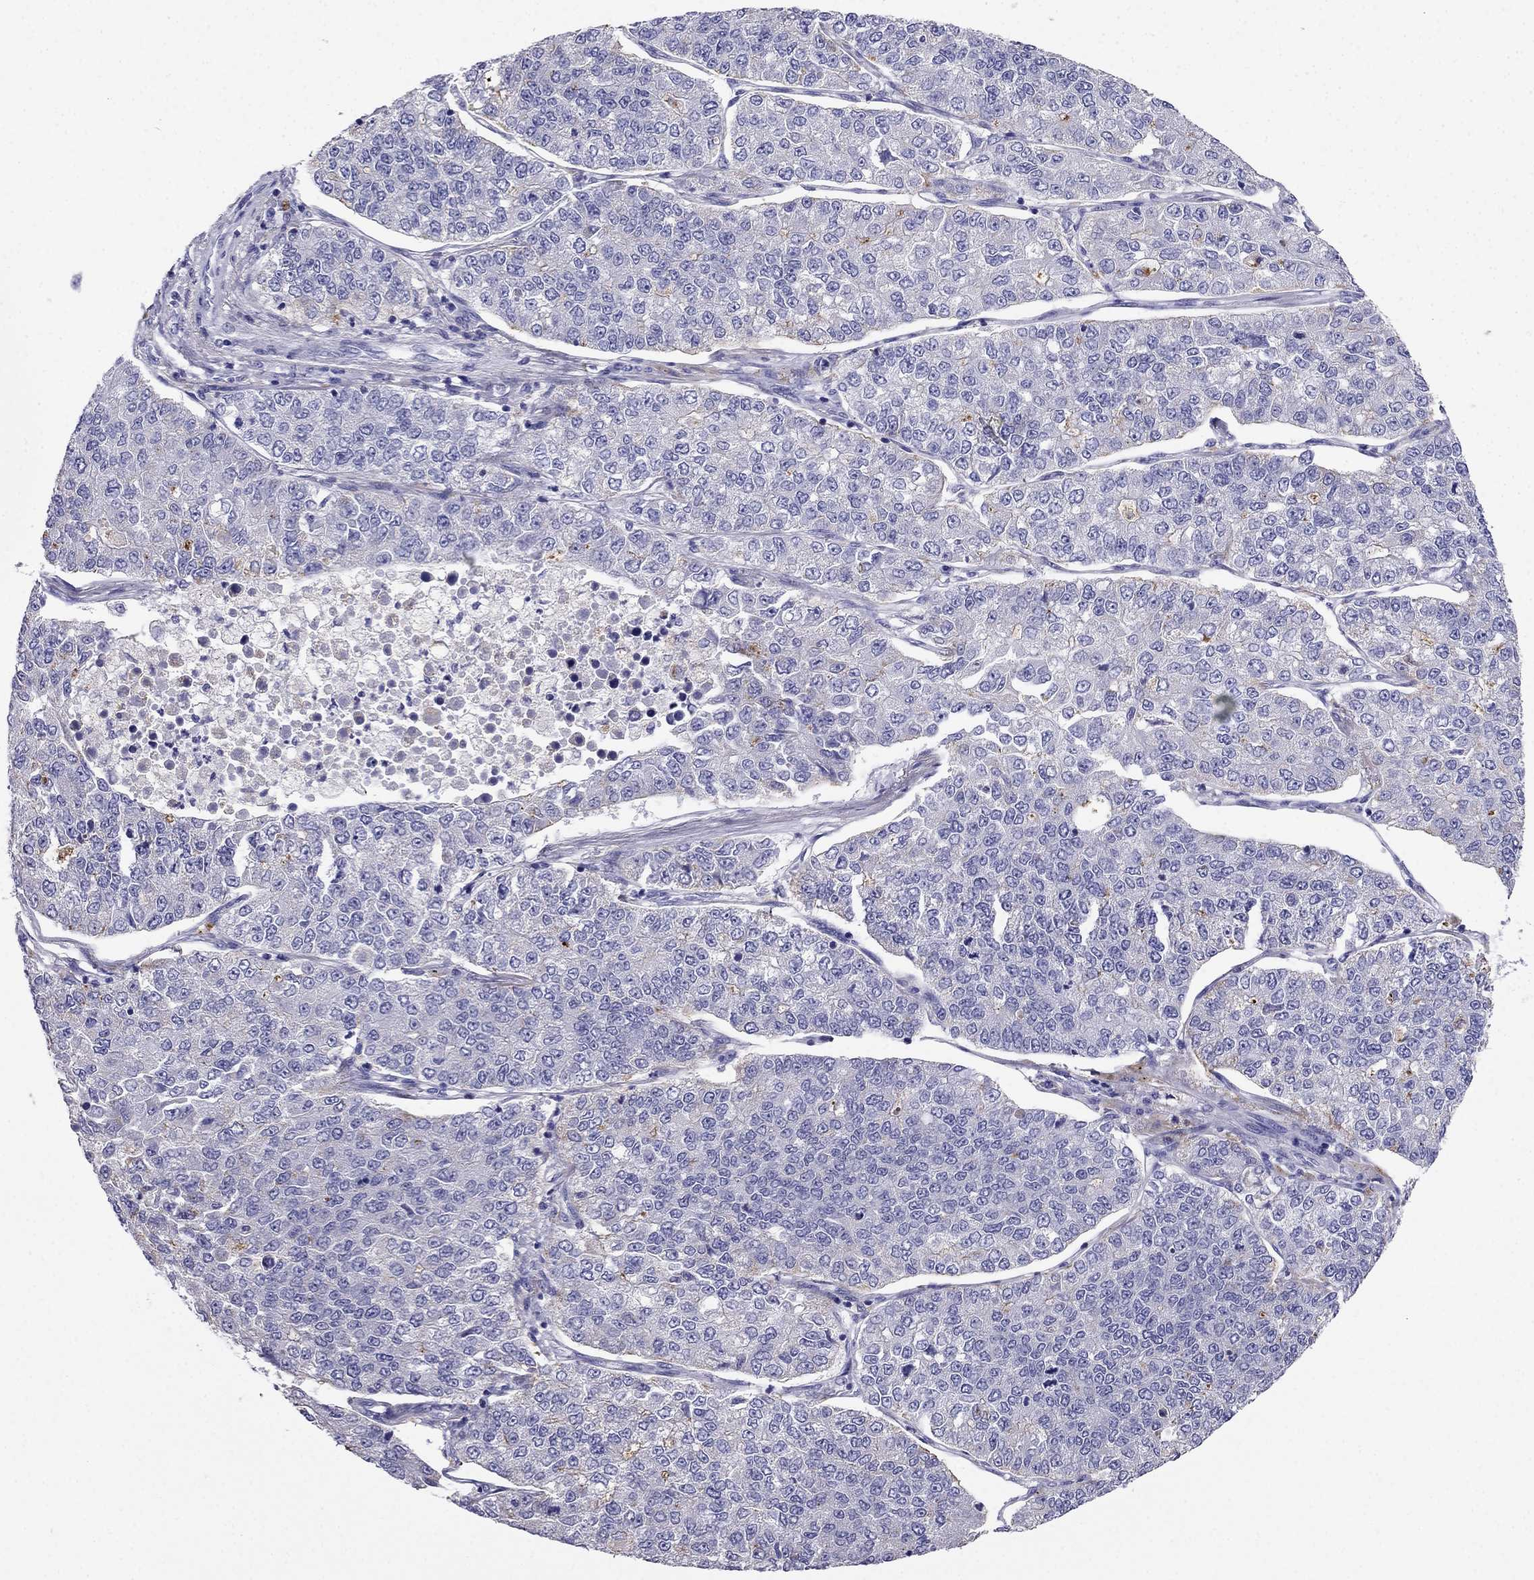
{"staining": {"intensity": "negative", "quantity": "none", "location": "none"}, "tissue": "lung cancer", "cell_type": "Tumor cells", "image_type": "cancer", "snomed": [{"axis": "morphology", "description": "Adenocarcinoma, NOS"}, {"axis": "topography", "description": "Lung"}], "caption": "Protein analysis of adenocarcinoma (lung) demonstrates no significant staining in tumor cells.", "gene": "PTH", "patient": {"sex": "male", "age": 49}}